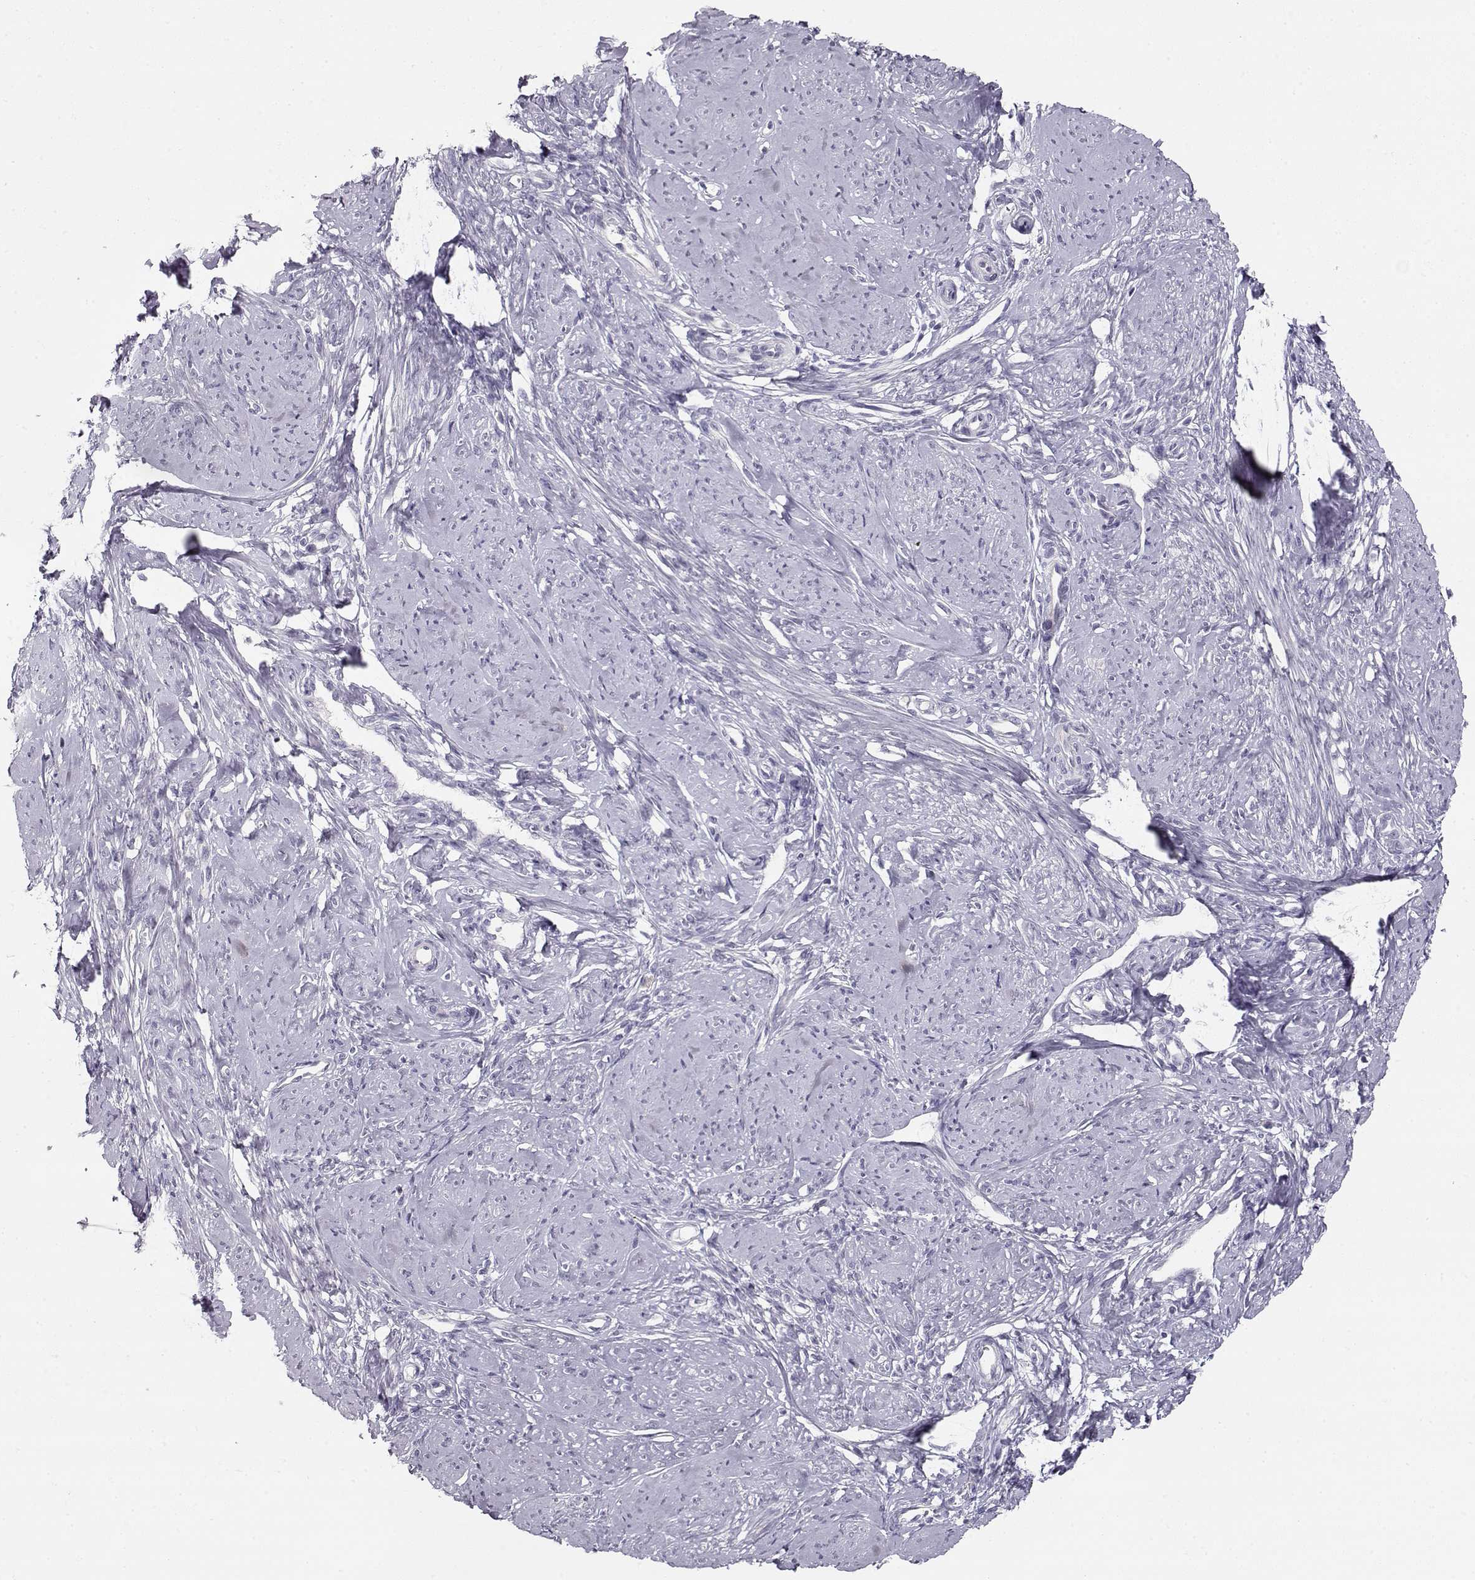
{"staining": {"intensity": "negative", "quantity": "none", "location": "none"}, "tissue": "smooth muscle", "cell_type": "Smooth muscle cells", "image_type": "normal", "snomed": [{"axis": "morphology", "description": "Normal tissue, NOS"}, {"axis": "topography", "description": "Smooth muscle"}], "caption": "IHC image of unremarkable smooth muscle: smooth muscle stained with DAB shows no significant protein positivity in smooth muscle cells.", "gene": "GLIPR1L2", "patient": {"sex": "female", "age": 48}}